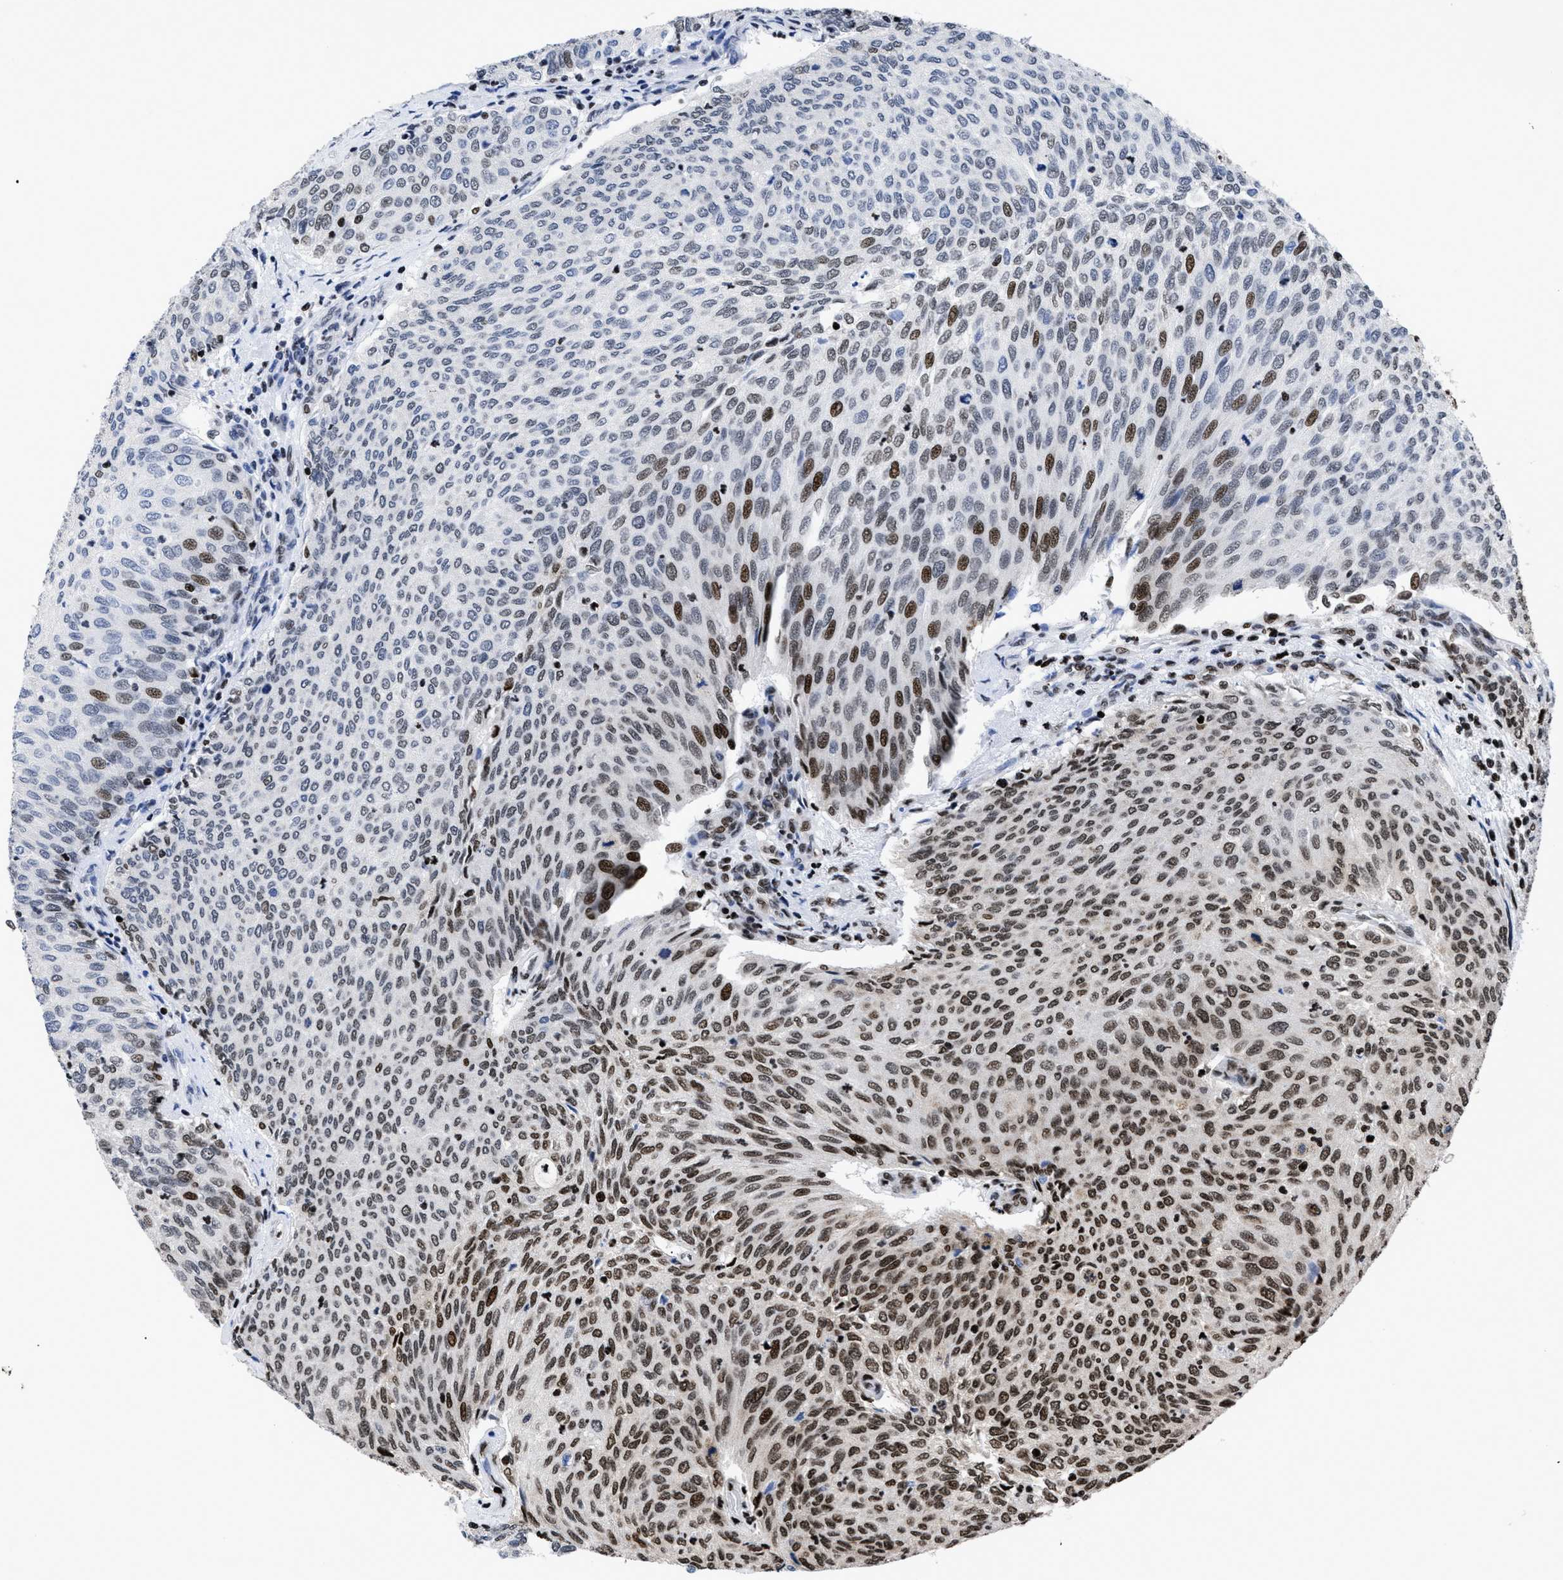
{"staining": {"intensity": "strong", "quantity": "<25%", "location": "nuclear"}, "tissue": "urothelial cancer", "cell_type": "Tumor cells", "image_type": "cancer", "snomed": [{"axis": "morphology", "description": "Urothelial carcinoma, Low grade"}, {"axis": "topography", "description": "Urinary bladder"}], "caption": "Approximately <25% of tumor cells in low-grade urothelial carcinoma exhibit strong nuclear protein expression as visualized by brown immunohistochemical staining.", "gene": "CALHM3", "patient": {"sex": "female", "age": 79}}